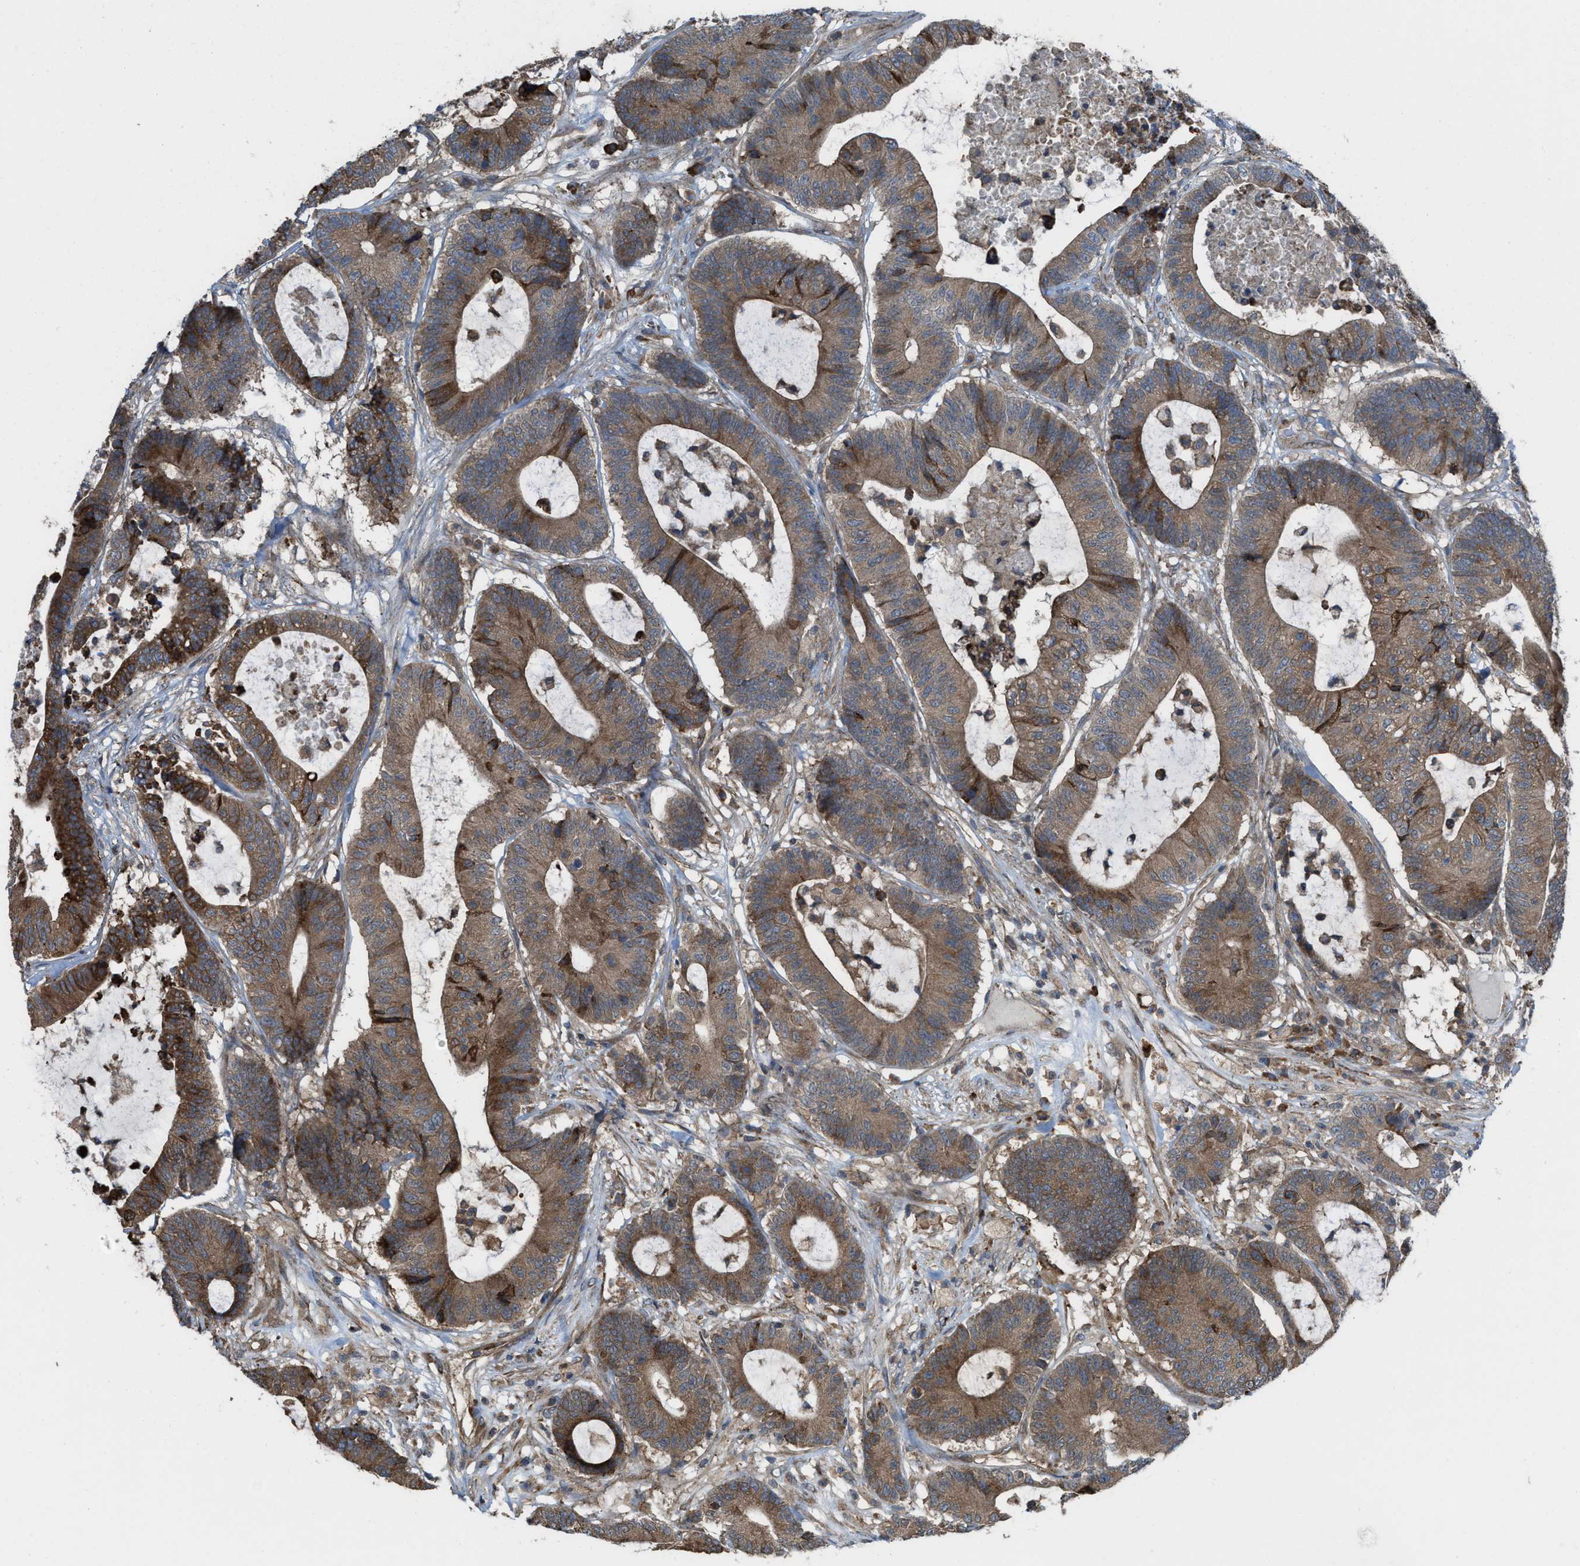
{"staining": {"intensity": "moderate", "quantity": ">75%", "location": "cytoplasmic/membranous"}, "tissue": "colorectal cancer", "cell_type": "Tumor cells", "image_type": "cancer", "snomed": [{"axis": "morphology", "description": "Adenocarcinoma, NOS"}, {"axis": "topography", "description": "Colon"}], "caption": "A high-resolution histopathology image shows immunohistochemistry (IHC) staining of colorectal cancer, which displays moderate cytoplasmic/membranous expression in approximately >75% of tumor cells.", "gene": "PLAA", "patient": {"sex": "female", "age": 84}}